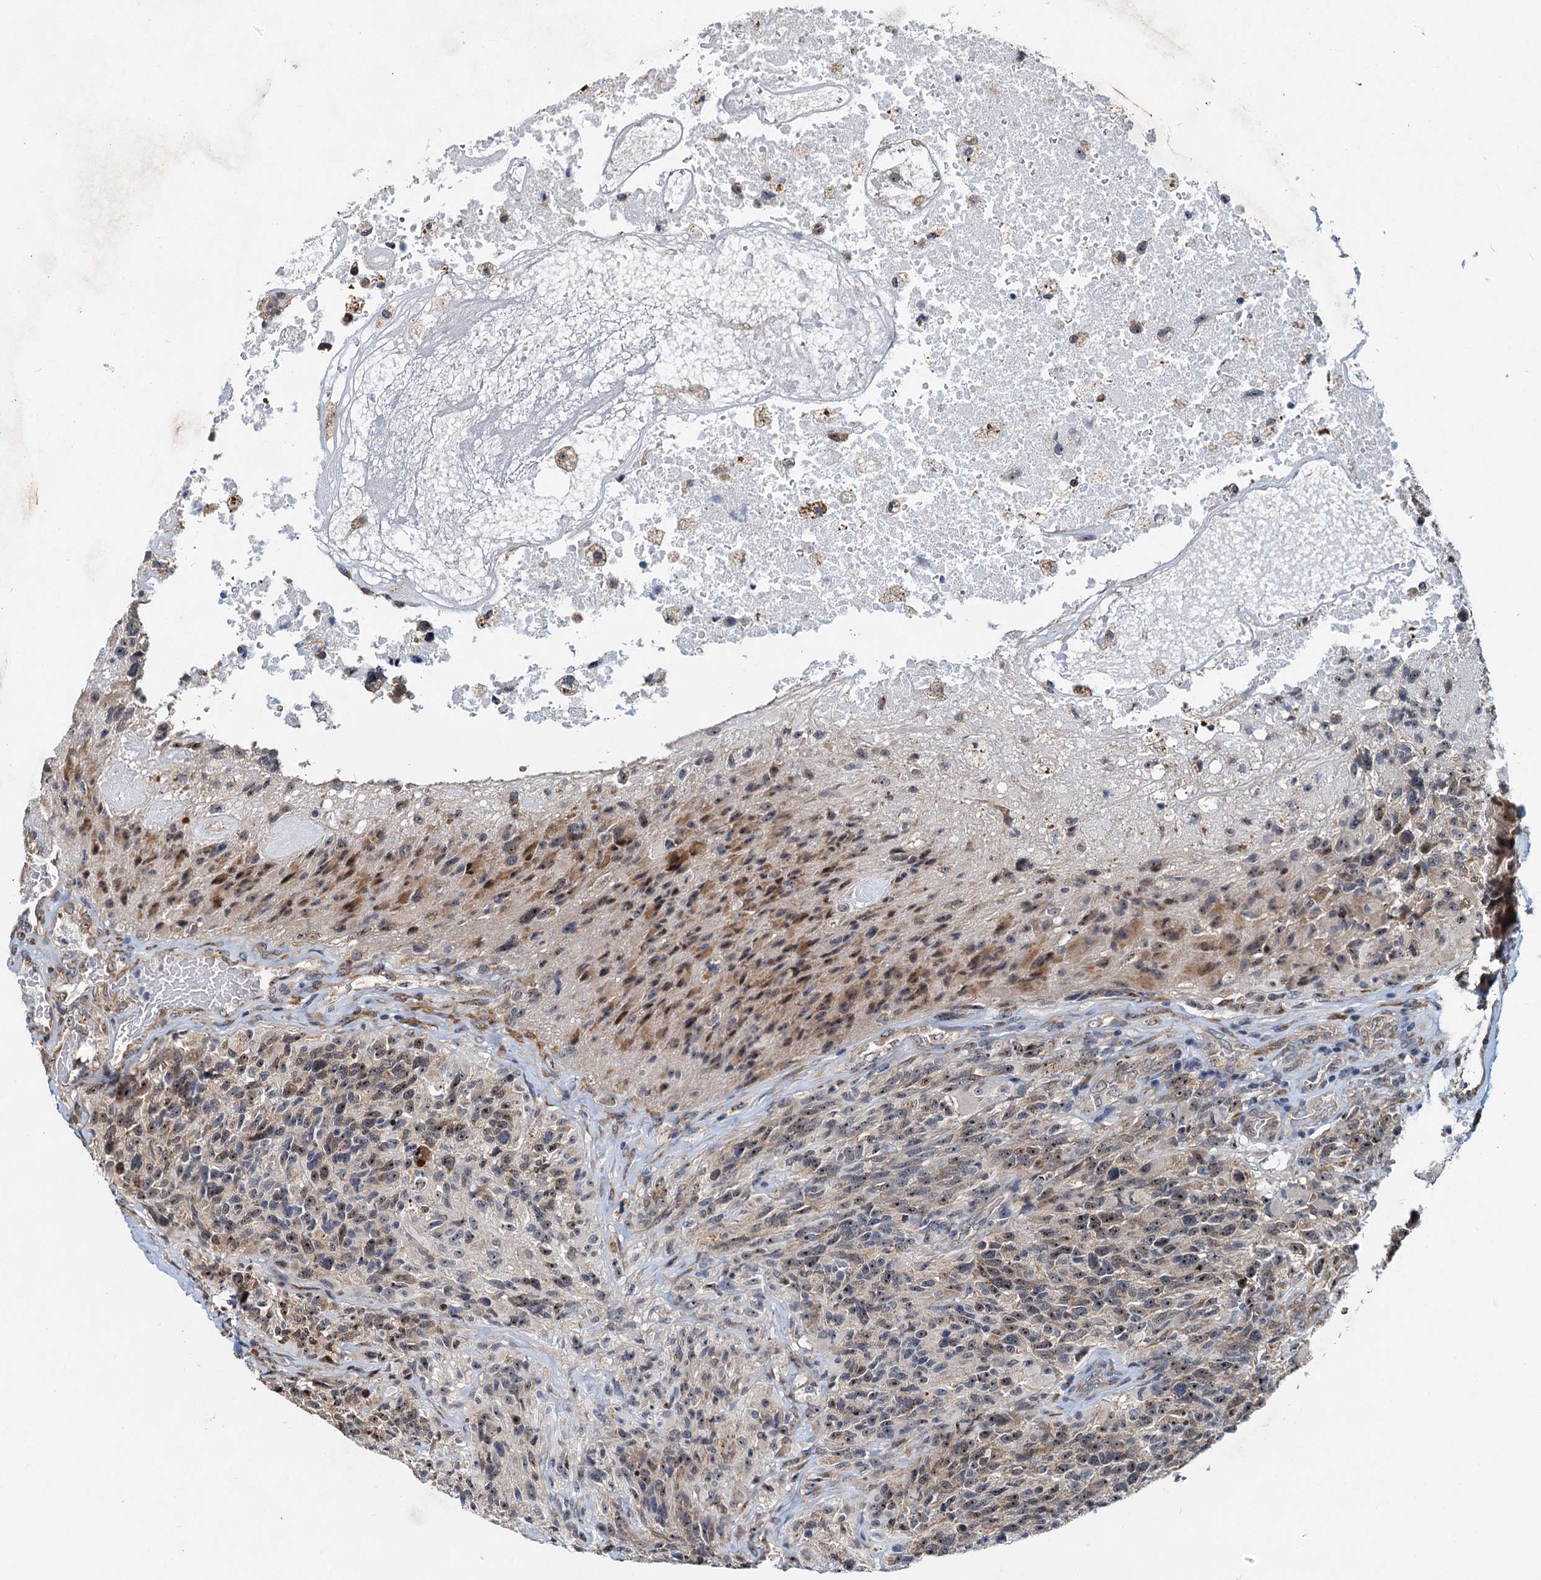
{"staining": {"intensity": "moderate", "quantity": ">75%", "location": "cytoplasmic/membranous,nuclear"}, "tissue": "glioma", "cell_type": "Tumor cells", "image_type": "cancer", "snomed": [{"axis": "morphology", "description": "Glioma, malignant, High grade"}, {"axis": "topography", "description": "Brain"}], "caption": "Protein staining of glioma tissue shows moderate cytoplasmic/membranous and nuclear positivity in approximately >75% of tumor cells. Using DAB (brown) and hematoxylin (blue) stains, captured at high magnification using brightfield microscopy.", "gene": "DNAJC21", "patient": {"sex": "male", "age": 76}}